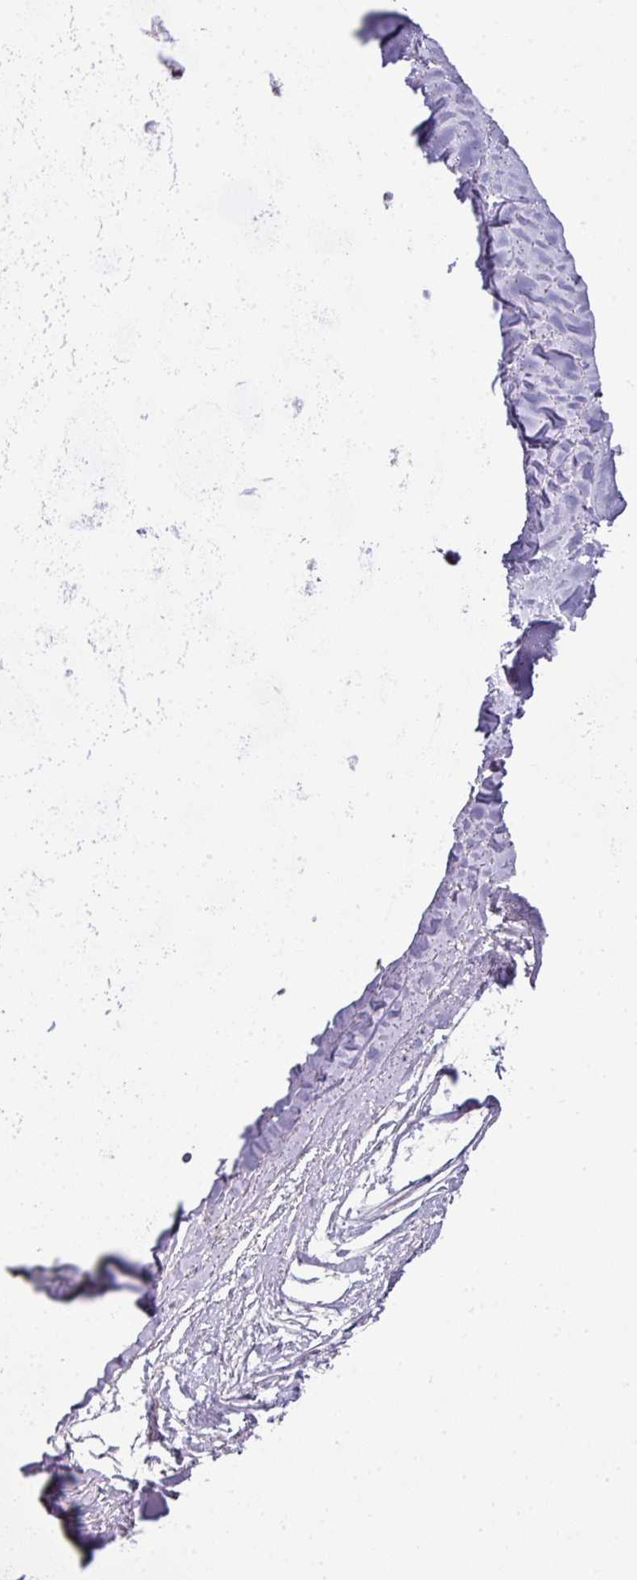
{"staining": {"intensity": "negative", "quantity": "none", "location": "none"}, "tissue": "adipose tissue", "cell_type": "Adipocytes", "image_type": "normal", "snomed": [{"axis": "morphology", "description": "Normal tissue, NOS"}, {"axis": "topography", "description": "Cartilage tissue"}, {"axis": "topography", "description": "Bronchus"}], "caption": "Immunohistochemistry (IHC) image of normal adipose tissue: human adipose tissue stained with DAB demonstrates no significant protein staining in adipocytes. (Brightfield microscopy of DAB (3,3'-diaminobenzidine) immunohistochemistry (IHC) at high magnification).", "gene": "STAT5A", "patient": {"sex": "female", "age": 72}}